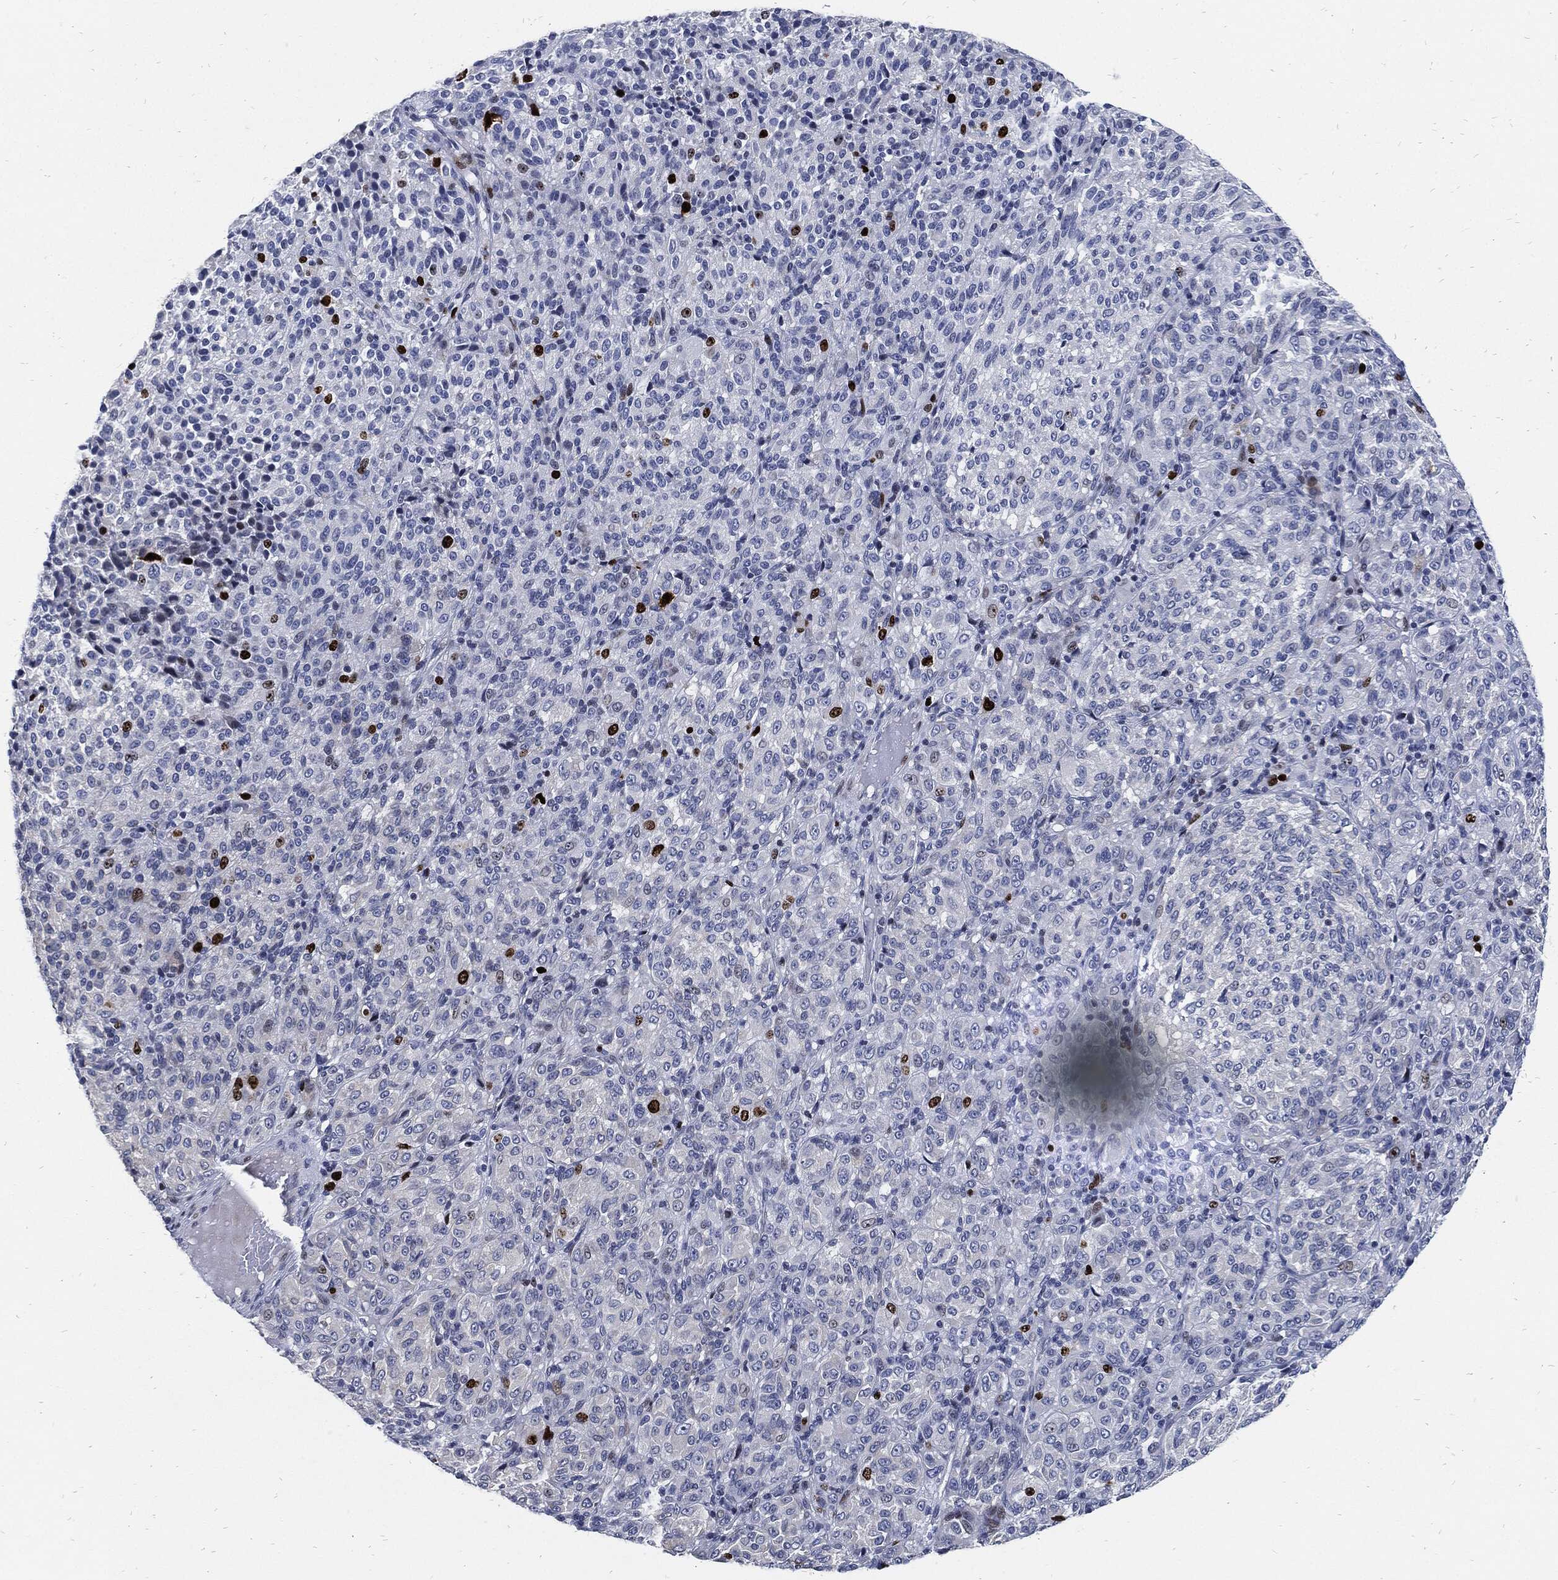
{"staining": {"intensity": "strong", "quantity": "<25%", "location": "nuclear"}, "tissue": "melanoma", "cell_type": "Tumor cells", "image_type": "cancer", "snomed": [{"axis": "morphology", "description": "Malignant melanoma, Metastatic site"}, {"axis": "topography", "description": "Brain"}], "caption": "A high-resolution histopathology image shows IHC staining of malignant melanoma (metastatic site), which reveals strong nuclear expression in approximately <25% of tumor cells. The protein is shown in brown color, while the nuclei are stained blue.", "gene": "MKI67", "patient": {"sex": "female", "age": 56}}